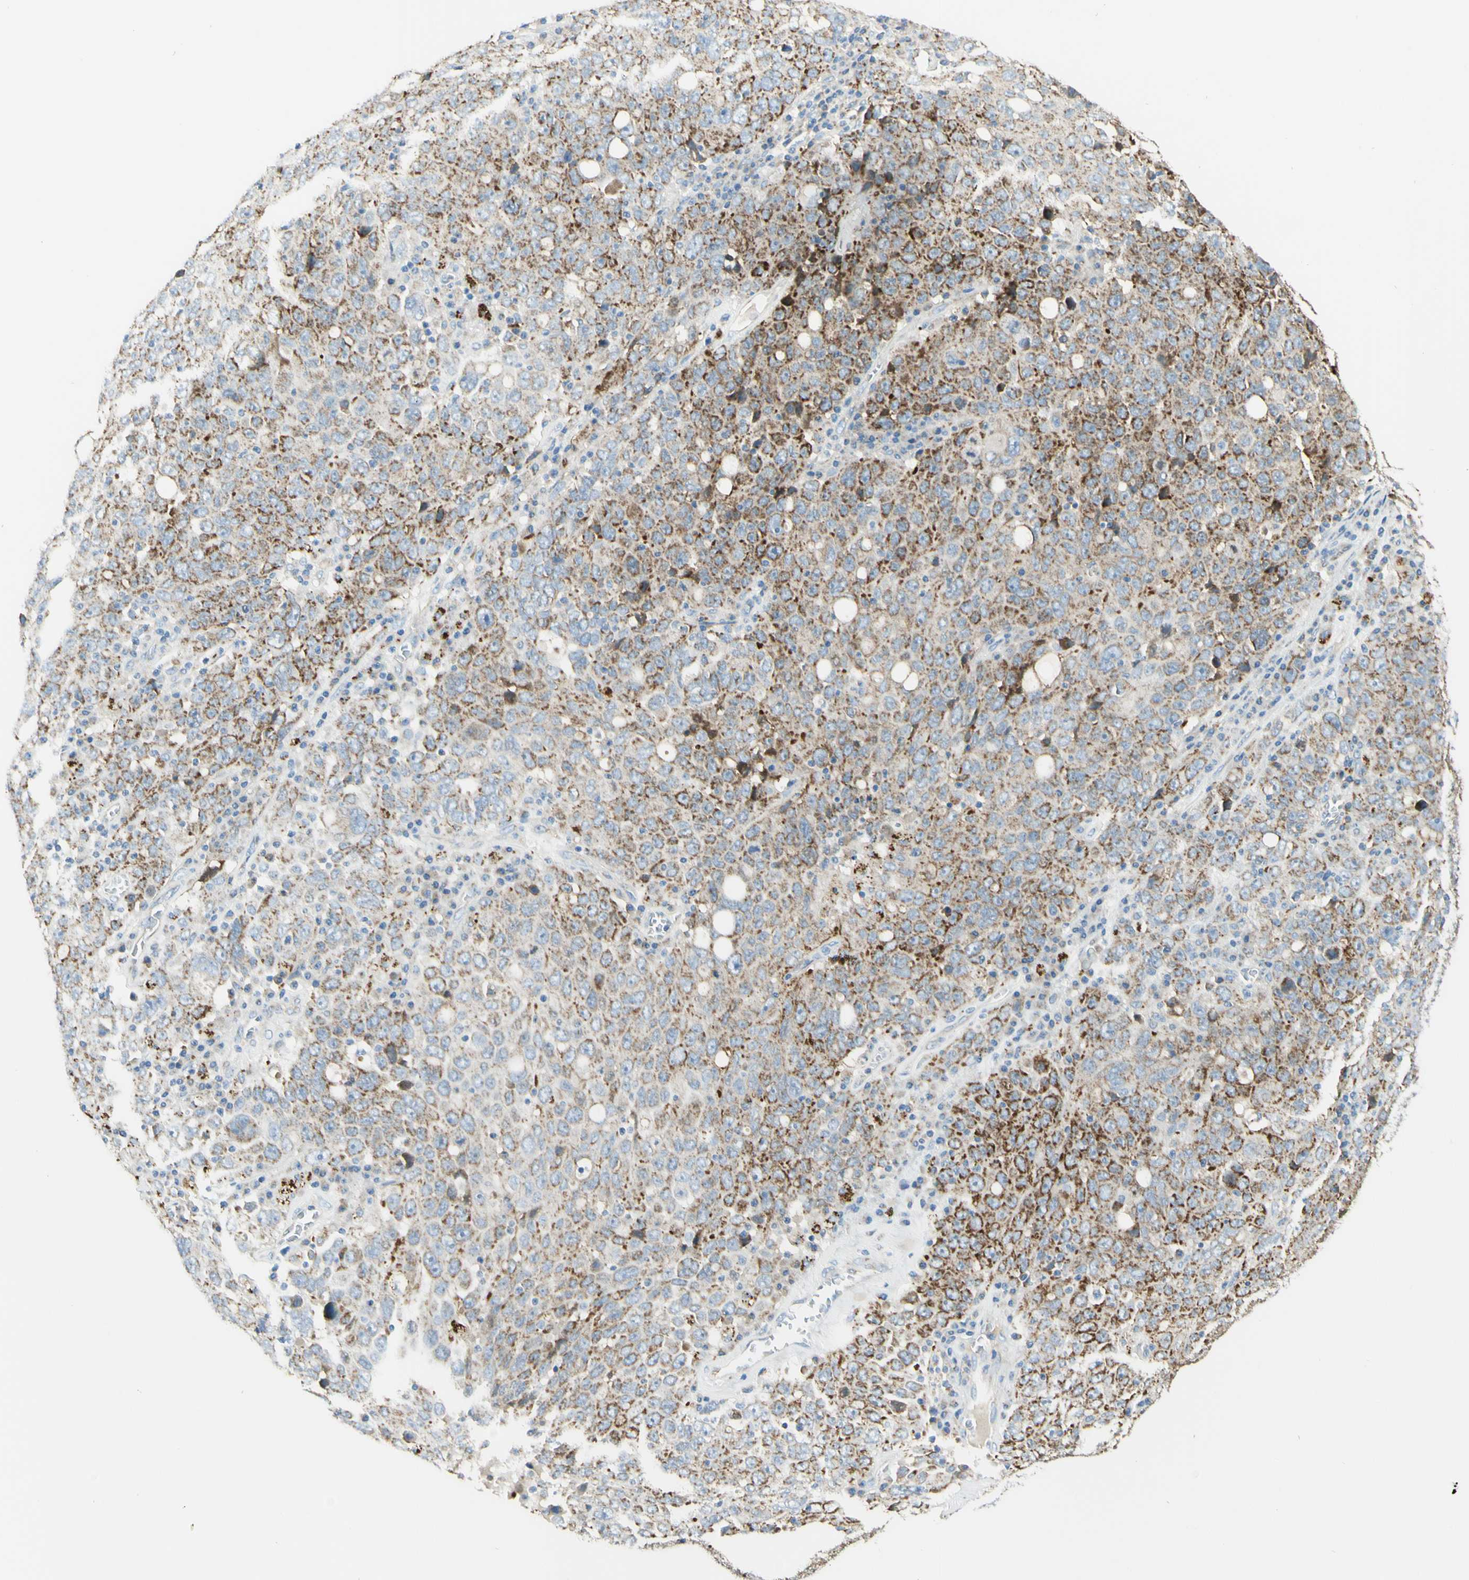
{"staining": {"intensity": "moderate", "quantity": "25%-75%", "location": "cytoplasmic/membranous"}, "tissue": "ovarian cancer", "cell_type": "Tumor cells", "image_type": "cancer", "snomed": [{"axis": "morphology", "description": "Carcinoma, endometroid"}, {"axis": "topography", "description": "Ovary"}], "caption": "Ovarian endometroid carcinoma stained with a protein marker reveals moderate staining in tumor cells.", "gene": "ARMC10", "patient": {"sex": "female", "age": 62}}